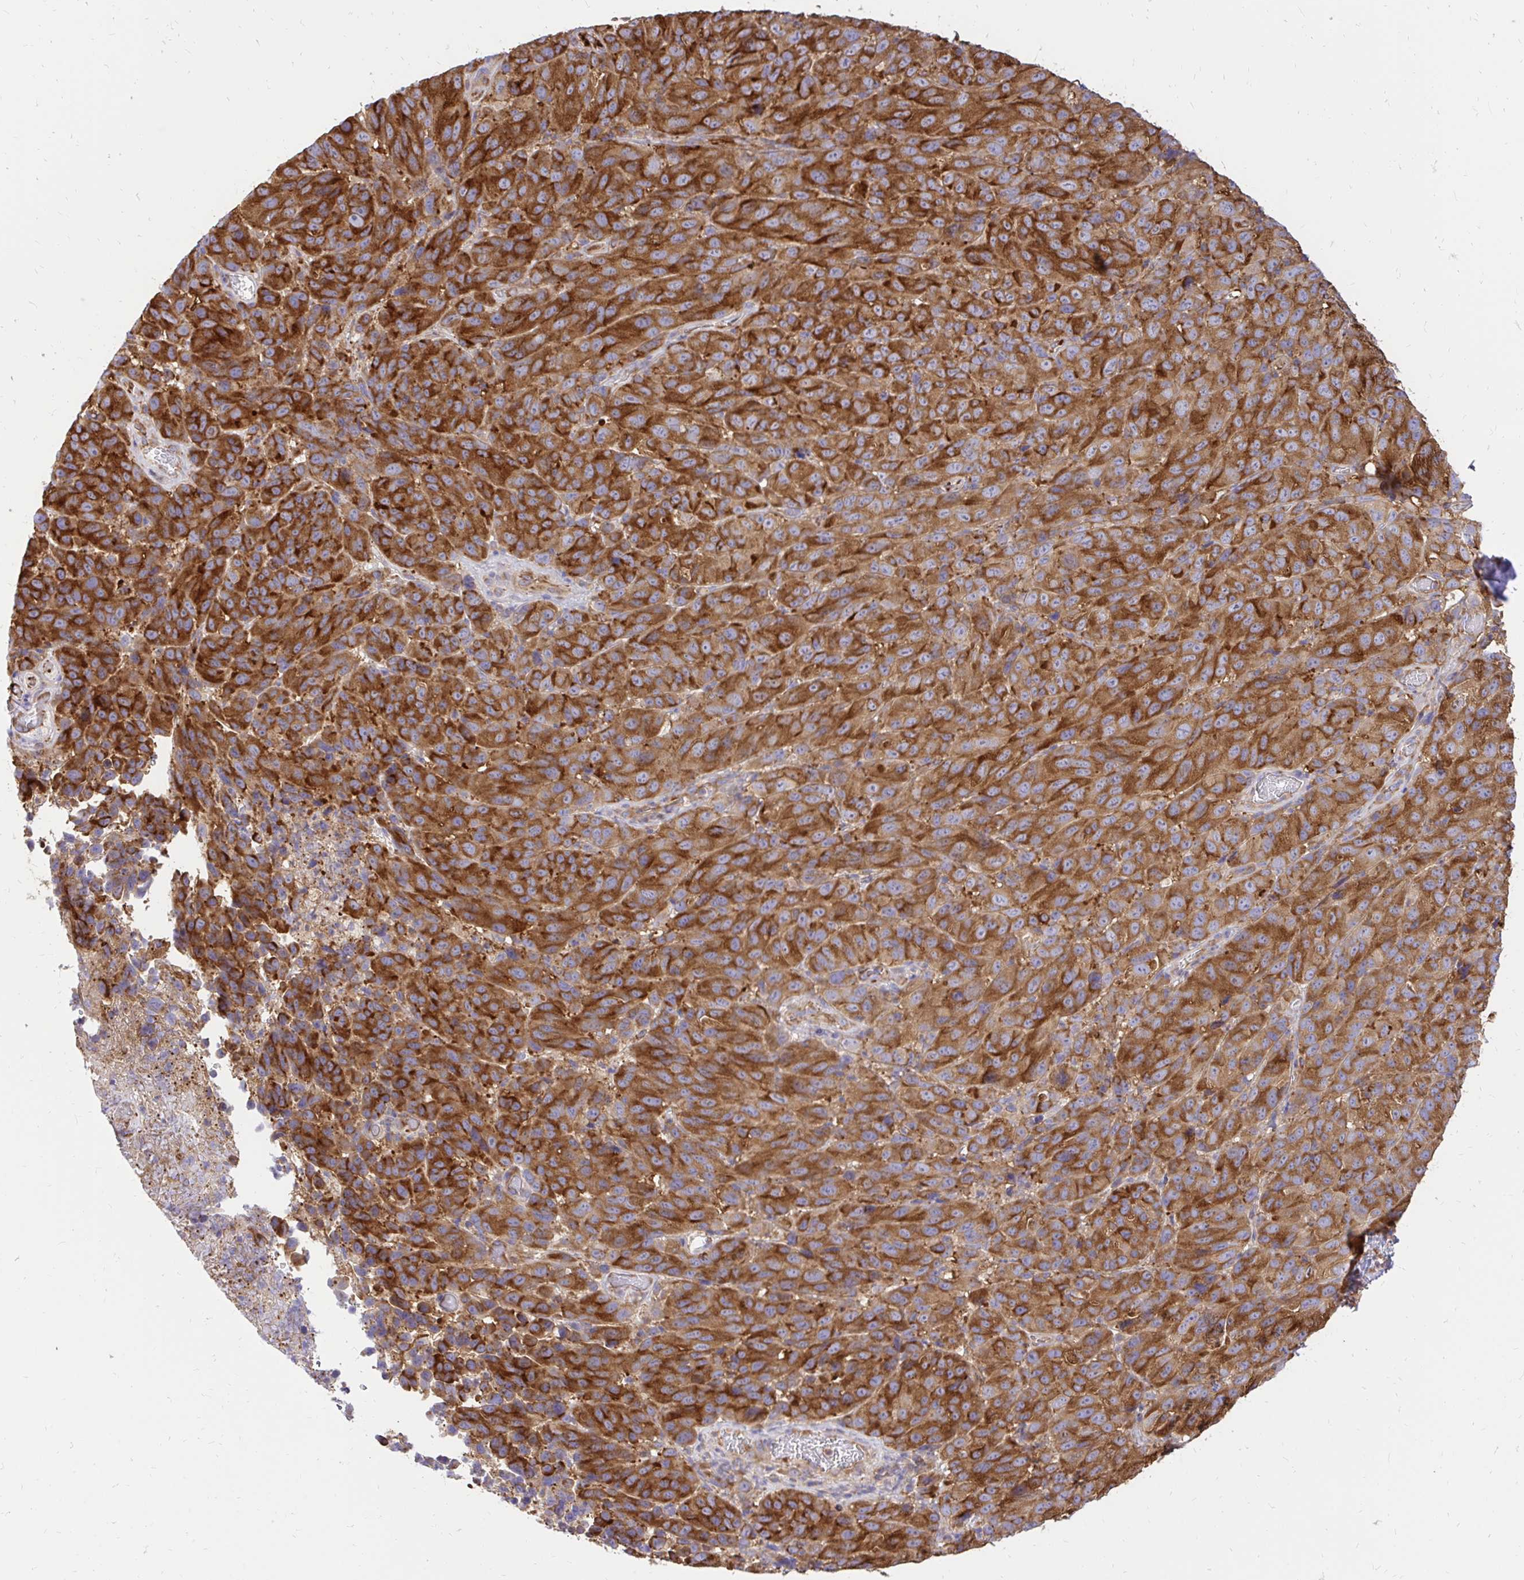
{"staining": {"intensity": "strong", "quantity": ">75%", "location": "cytoplasmic/membranous"}, "tissue": "melanoma", "cell_type": "Tumor cells", "image_type": "cancer", "snomed": [{"axis": "morphology", "description": "Malignant melanoma, NOS"}, {"axis": "topography", "description": "Skin"}], "caption": "Melanoma stained with a protein marker shows strong staining in tumor cells.", "gene": "ABCB10", "patient": {"sex": "male", "age": 85}}